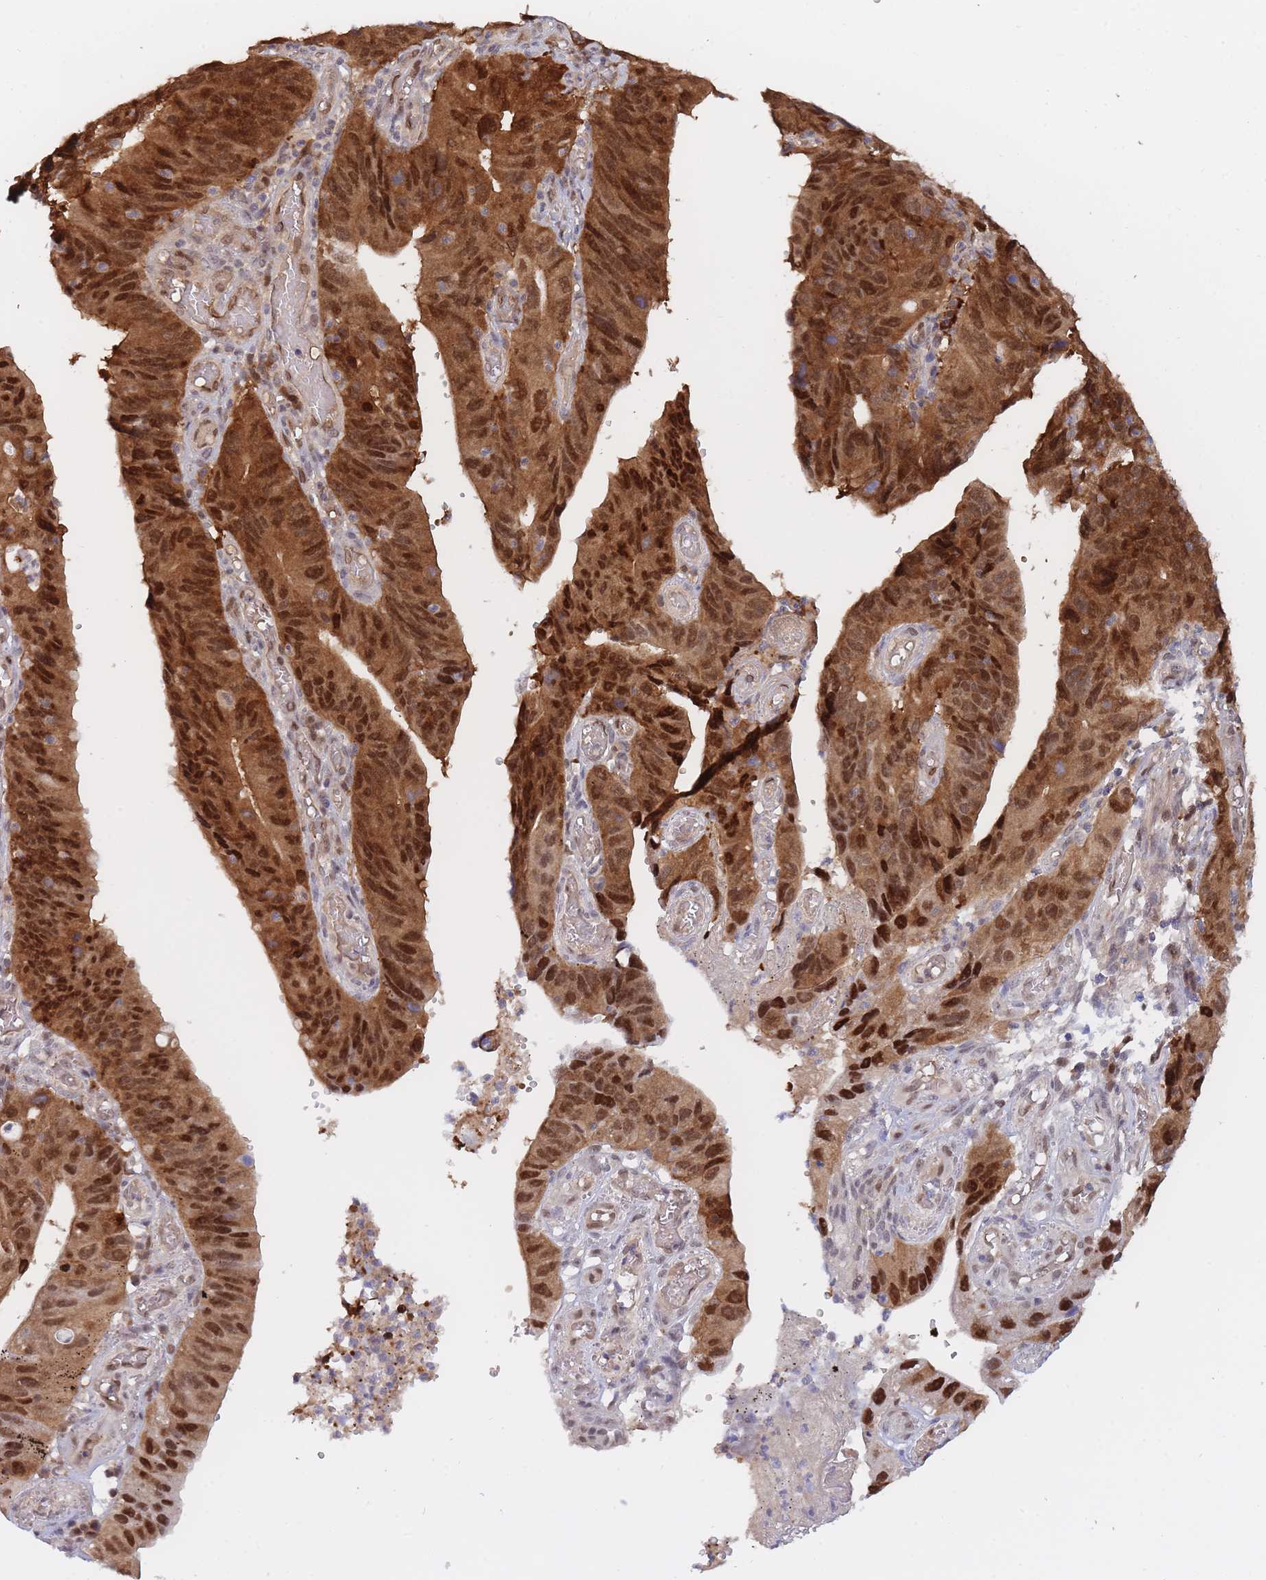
{"staining": {"intensity": "strong", "quantity": ">75%", "location": "cytoplasmic/membranous,nuclear"}, "tissue": "stomach cancer", "cell_type": "Tumor cells", "image_type": "cancer", "snomed": [{"axis": "morphology", "description": "Adenocarcinoma, NOS"}, {"axis": "topography", "description": "Stomach"}], "caption": "A brown stain shows strong cytoplasmic/membranous and nuclear staining of a protein in human adenocarcinoma (stomach) tumor cells.", "gene": "NSFL1C", "patient": {"sex": "male", "age": 59}}